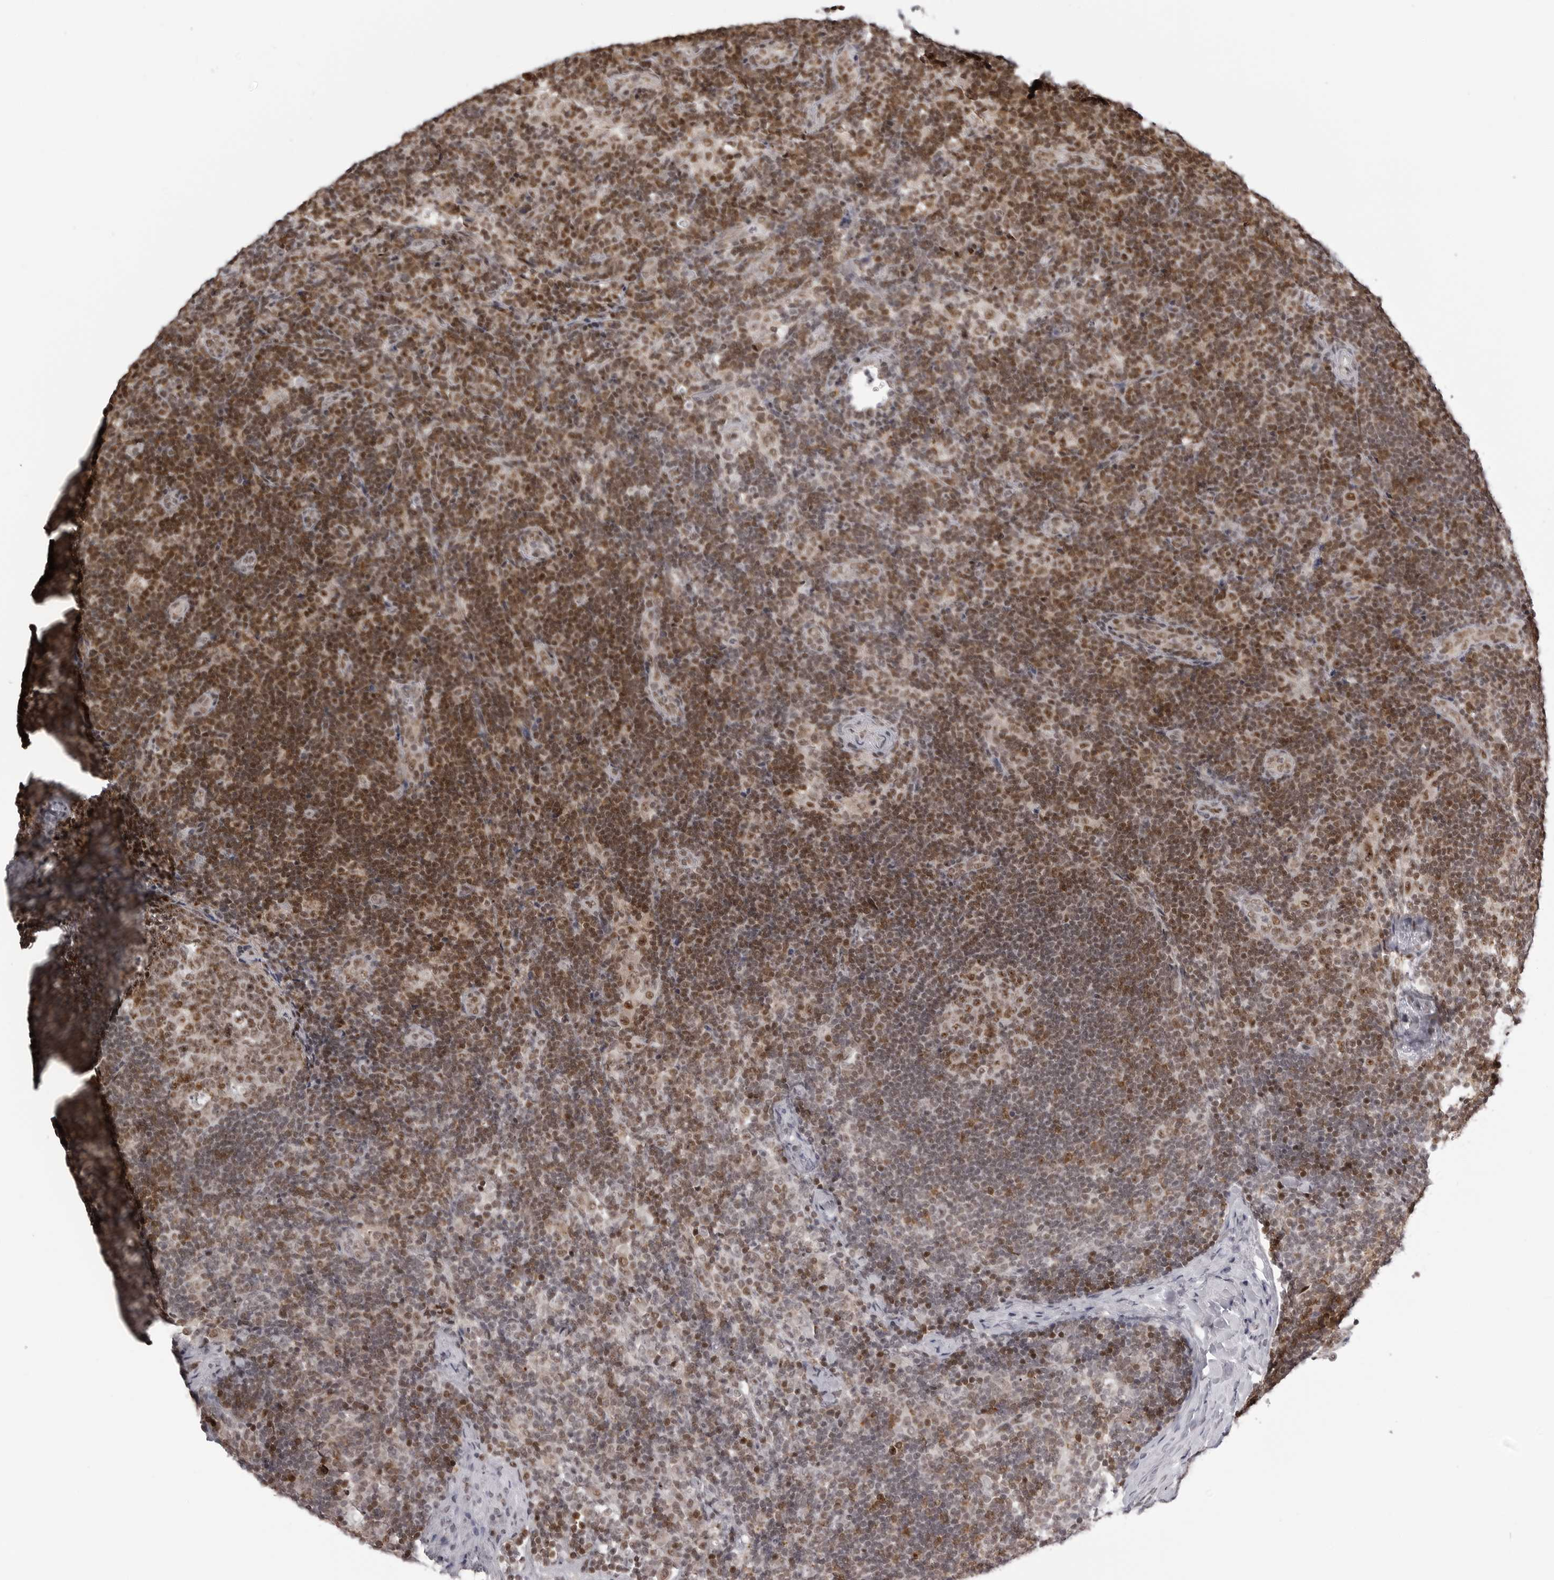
{"staining": {"intensity": "moderate", "quantity": ">75%", "location": "nuclear"}, "tissue": "lymph node", "cell_type": "Germinal center cells", "image_type": "normal", "snomed": [{"axis": "morphology", "description": "Normal tissue, NOS"}, {"axis": "topography", "description": "Lymph node"}], "caption": "Immunohistochemical staining of normal human lymph node reveals medium levels of moderate nuclear positivity in about >75% of germinal center cells. (DAB (3,3'-diaminobenzidine) IHC, brown staining for protein, blue staining for nuclei).", "gene": "WRAP53", "patient": {"sex": "female", "age": 22}}